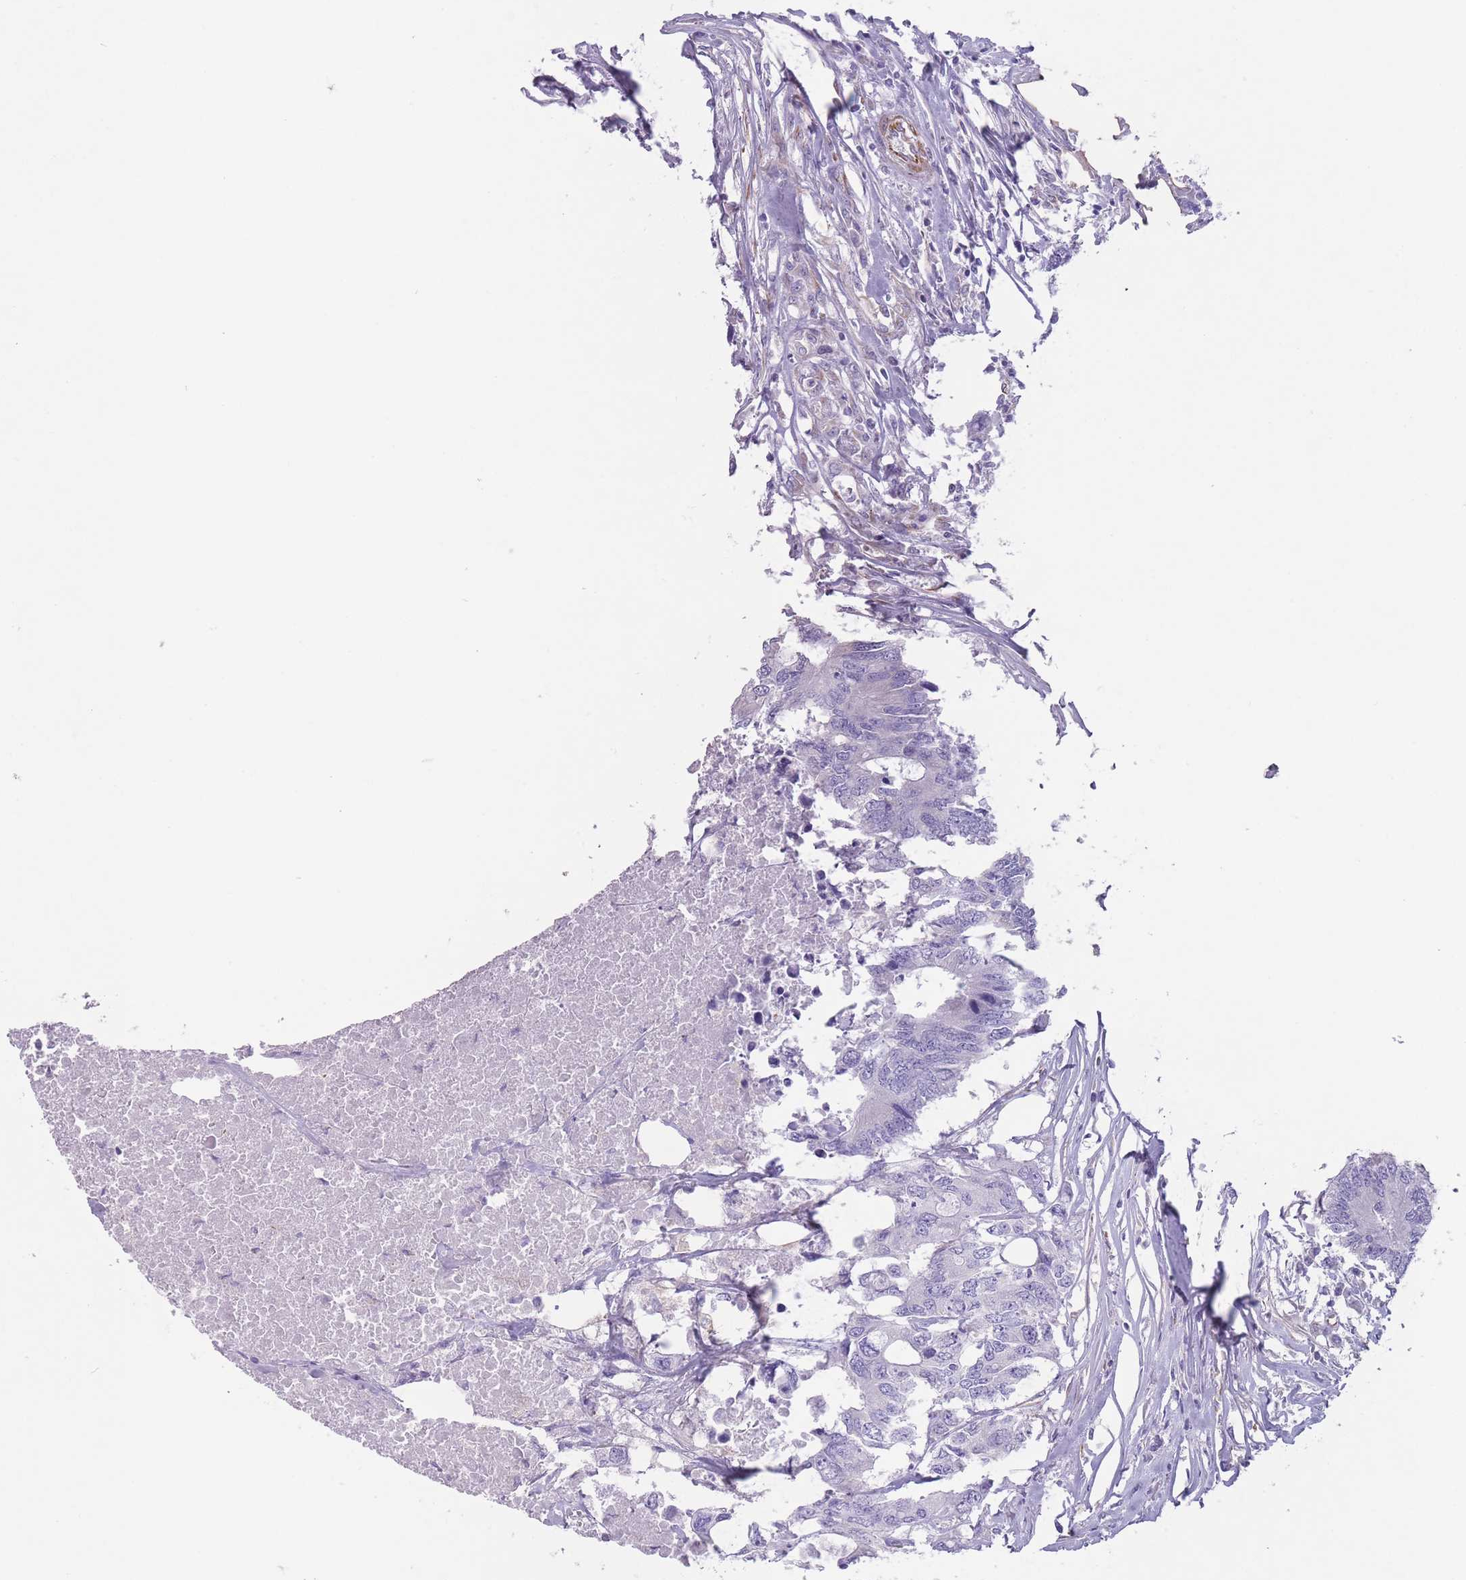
{"staining": {"intensity": "negative", "quantity": "none", "location": "none"}, "tissue": "colorectal cancer", "cell_type": "Tumor cells", "image_type": "cancer", "snomed": [{"axis": "morphology", "description": "Adenocarcinoma, NOS"}, {"axis": "topography", "description": "Colon"}], "caption": "IHC photomicrograph of colorectal adenocarcinoma stained for a protein (brown), which reveals no expression in tumor cells. The staining is performed using DAB brown chromogen with nuclei counter-stained in using hematoxylin.", "gene": "PTCD1", "patient": {"sex": "male", "age": 71}}